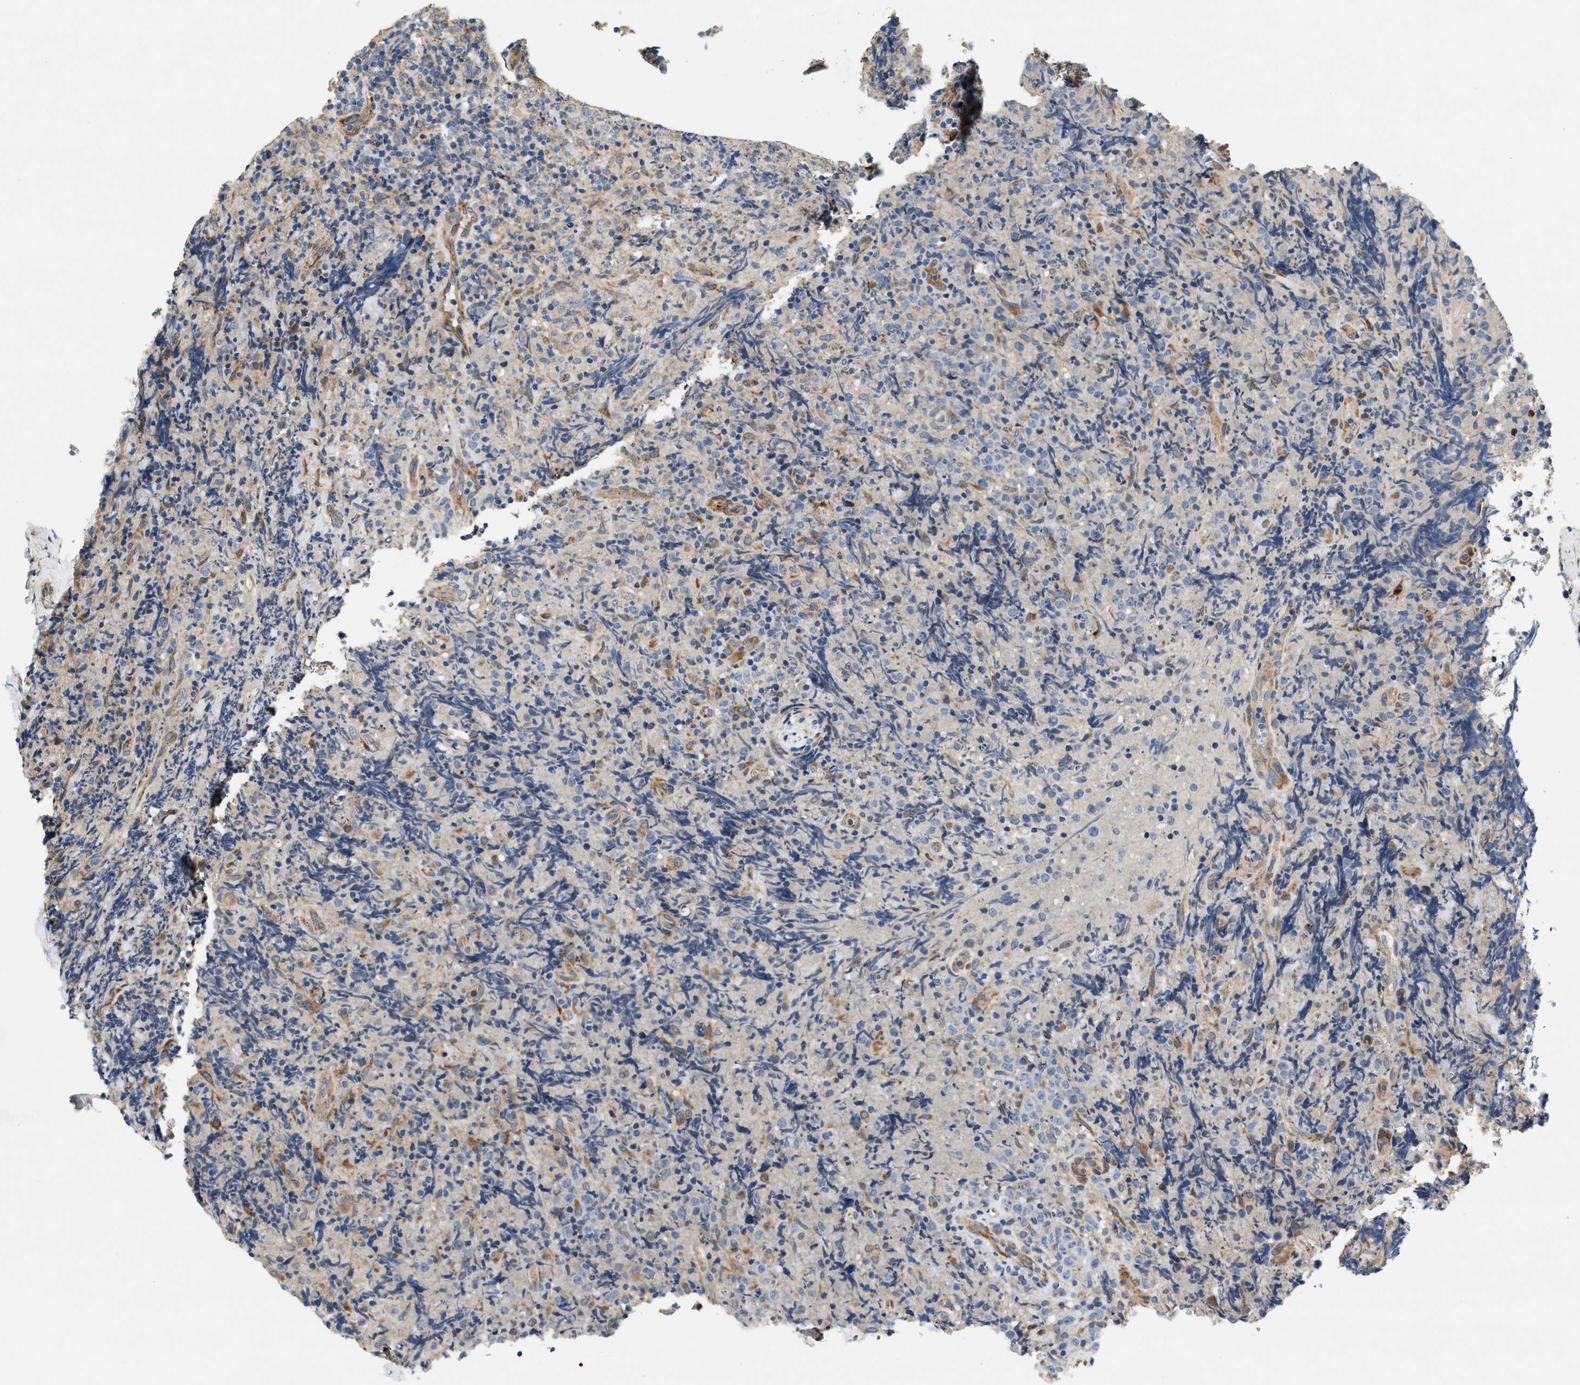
{"staining": {"intensity": "negative", "quantity": "none", "location": "none"}, "tissue": "lymphoma", "cell_type": "Tumor cells", "image_type": "cancer", "snomed": [{"axis": "morphology", "description": "Malignant lymphoma, non-Hodgkin's type, High grade"}, {"axis": "topography", "description": "Tonsil"}], "caption": "IHC micrograph of neoplastic tissue: high-grade malignant lymphoma, non-Hodgkin's type stained with DAB (3,3'-diaminobenzidine) reveals no significant protein expression in tumor cells.", "gene": "DUSP10", "patient": {"sex": "female", "age": 36}}